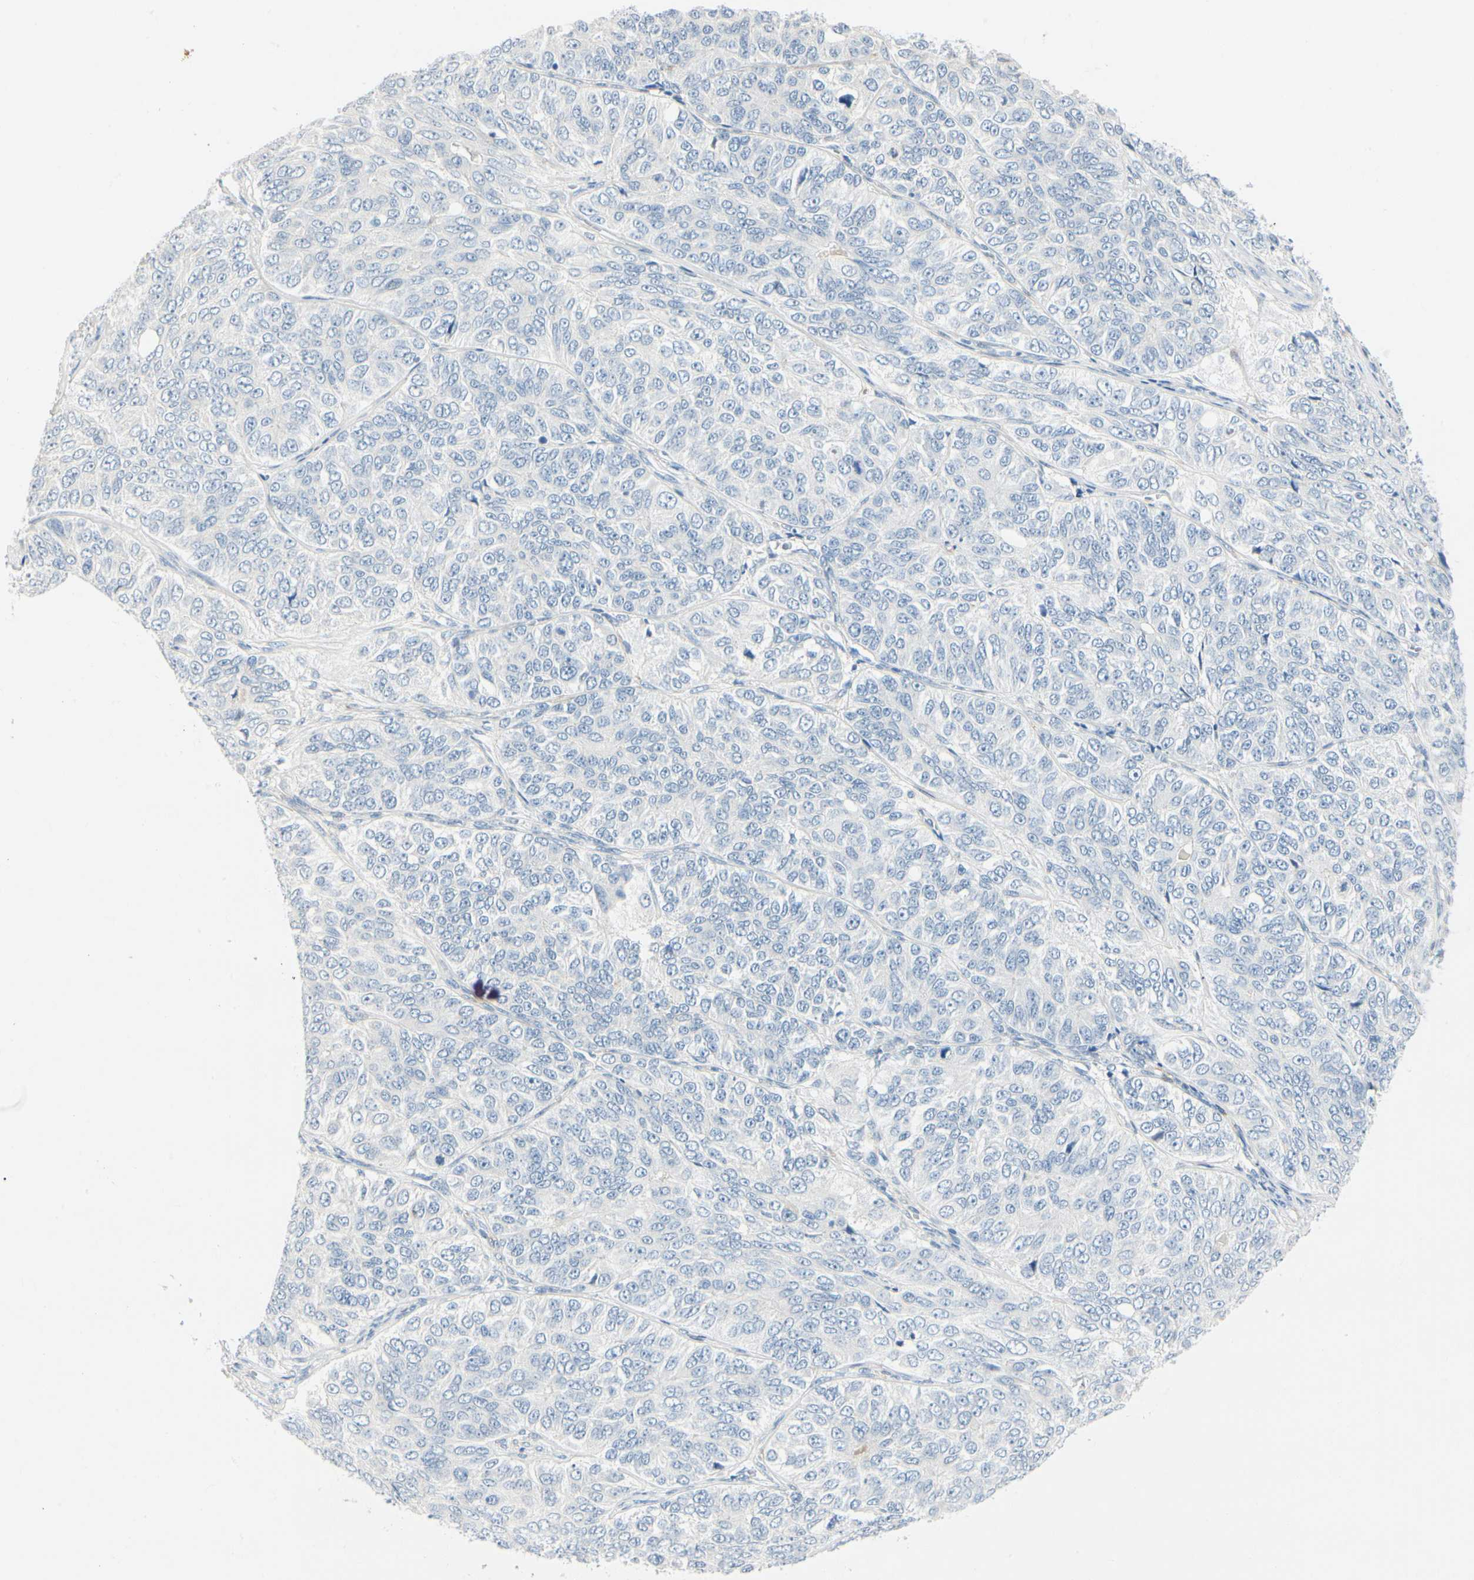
{"staining": {"intensity": "negative", "quantity": "none", "location": "none"}, "tissue": "ovarian cancer", "cell_type": "Tumor cells", "image_type": "cancer", "snomed": [{"axis": "morphology", "description": "Carcinoma, endometroid"}, {"axis": "topography", "description": "Ovary"}], "caption": "IHC of endometroid carcinoma (ovarian) demonstrates no expression in tumor cells.", "gene": "AMPH", "patient": {"sex": "female", "age": 51}}